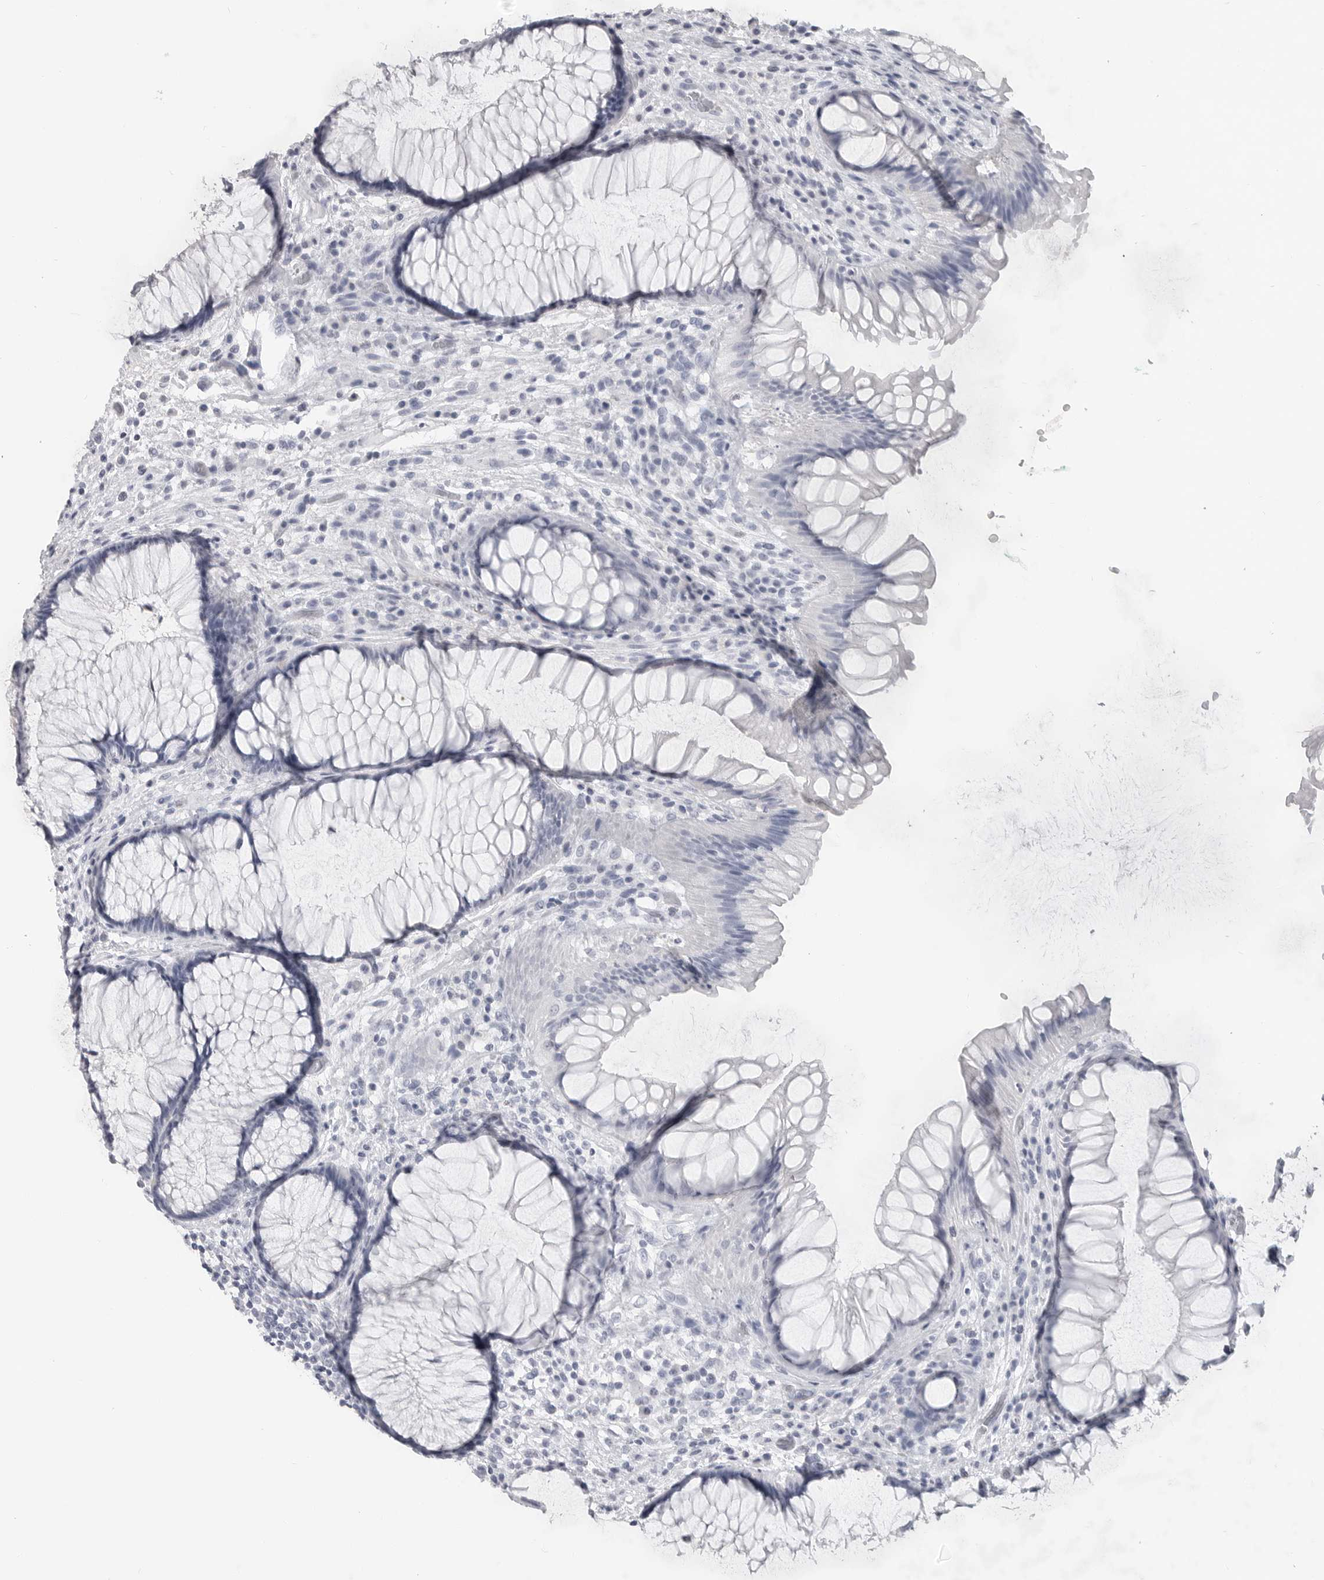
{"staining": {"intensity": "negative", "quantity": "none", "location": "none"}, "tissue": "rectum", "cell_type": "Glandular cells", "image_type": "normal", "snomed": [{"axis": "morphology", "description": "Normal tissue, NOS"}, {"axis": "topography", "description": "Rectum"}], "caption": "Immunohistochemistry (IHC) image of benign rectum: human rectum stained with DAB displays no significant protein expression in glandular cells. Brightfield microscopy of immunohistochemistry (IHC) stained with DAB (brown) and hematoxylin (blue), captured at high magnification.", "gene": "LY6D", "patient": {"sex": "male", "age": 51}}